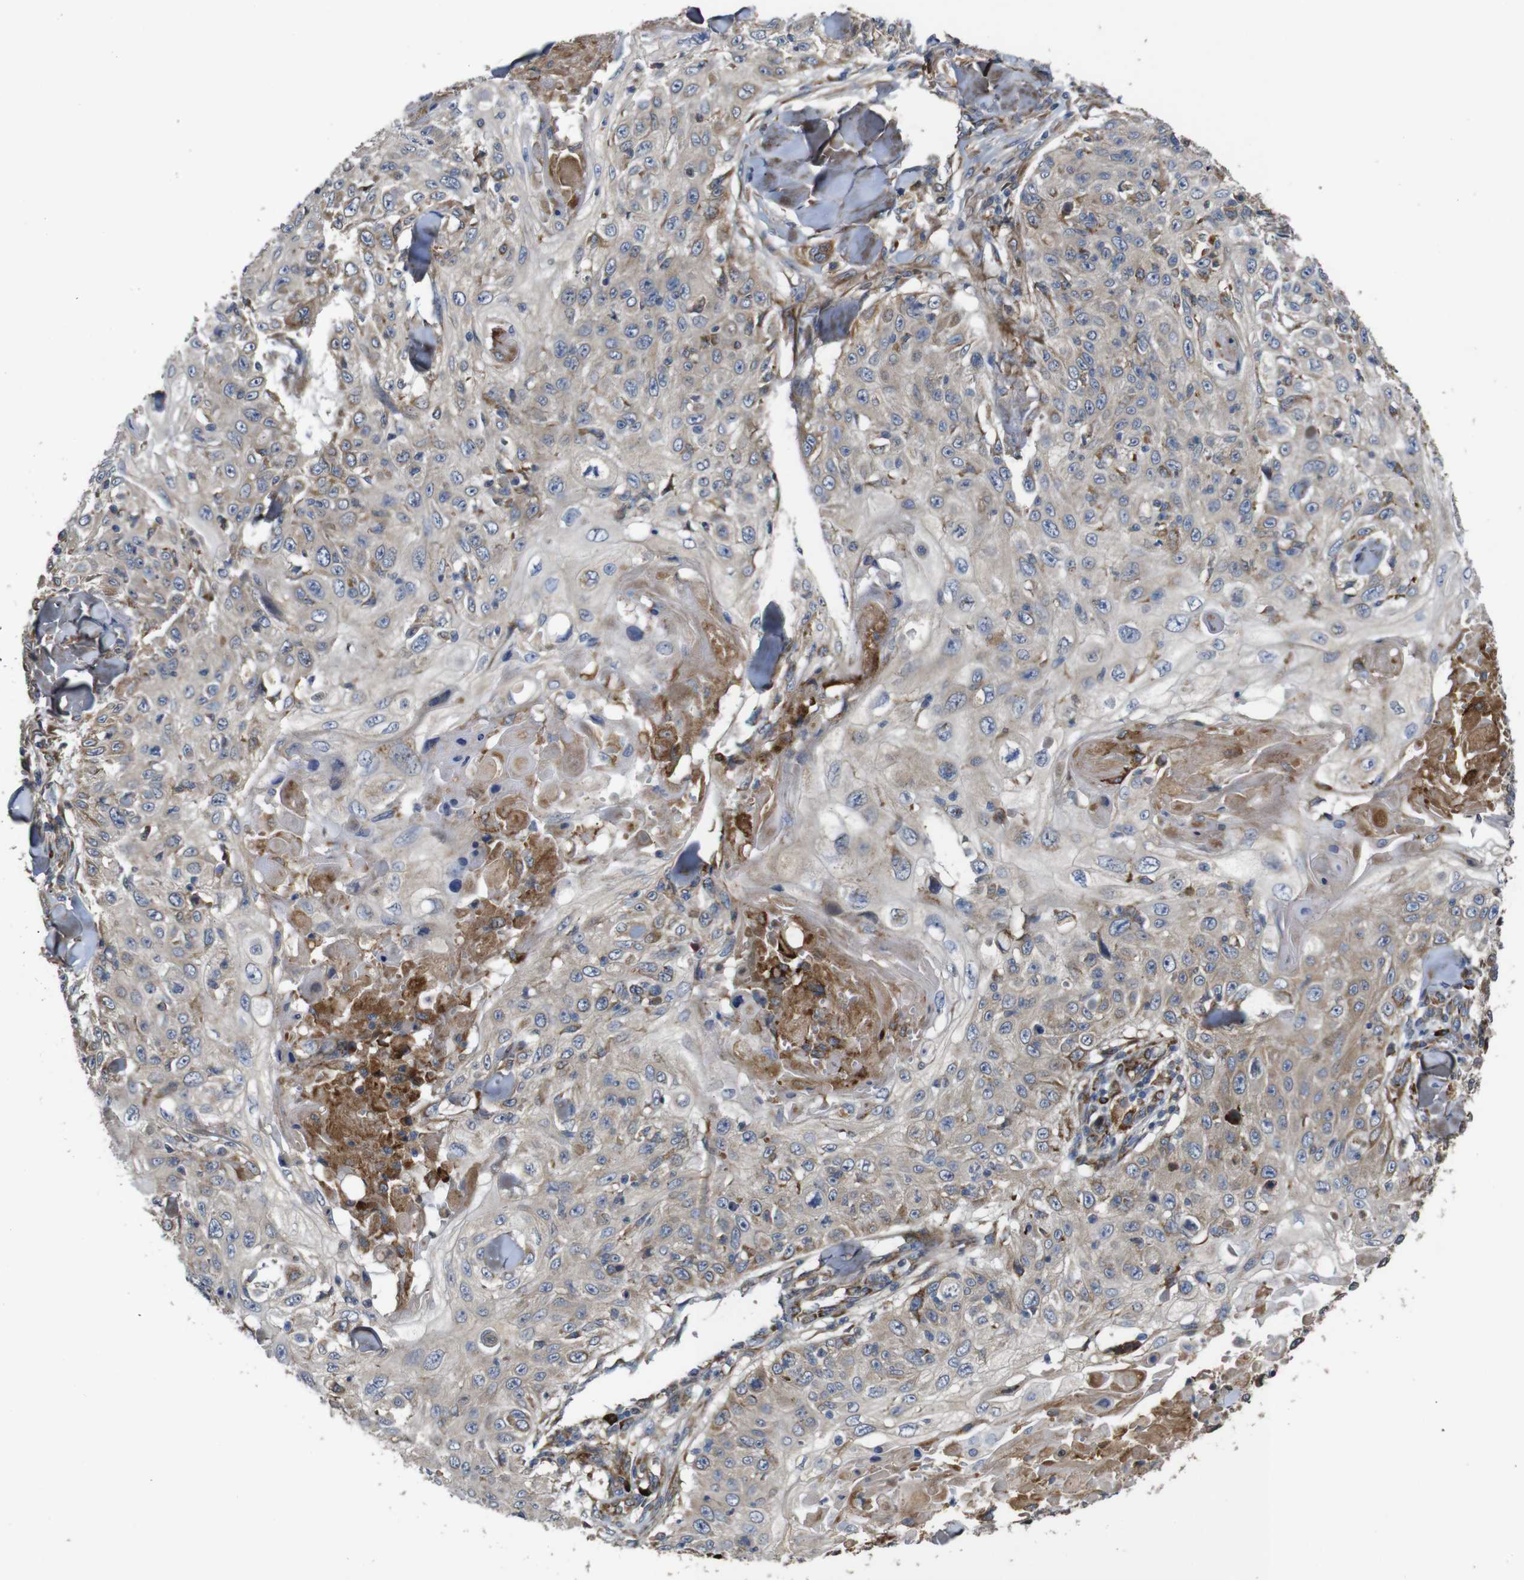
{"staining": {"intensity": "weak", "quantity": "25%-75%", "location": "cytoplasmic/membranous"}, "tissue": "skin cancer", "cell_type": "Tumor cells", "image_type": "cancer", "snomed": [{"axis": "morphology", "description": "Squamous cell carcinoma, NOS"}, {"axis": "topography", "description": "Skin"}], "caption": "There is low levels of weak cytoplasmic/membranous expression in tumor cells of skin cancer, as demonstrated by immunohistochemical staining (brown color).", "gene": "UBE2G2", "patient": {"sex": "male", "age": 86}}